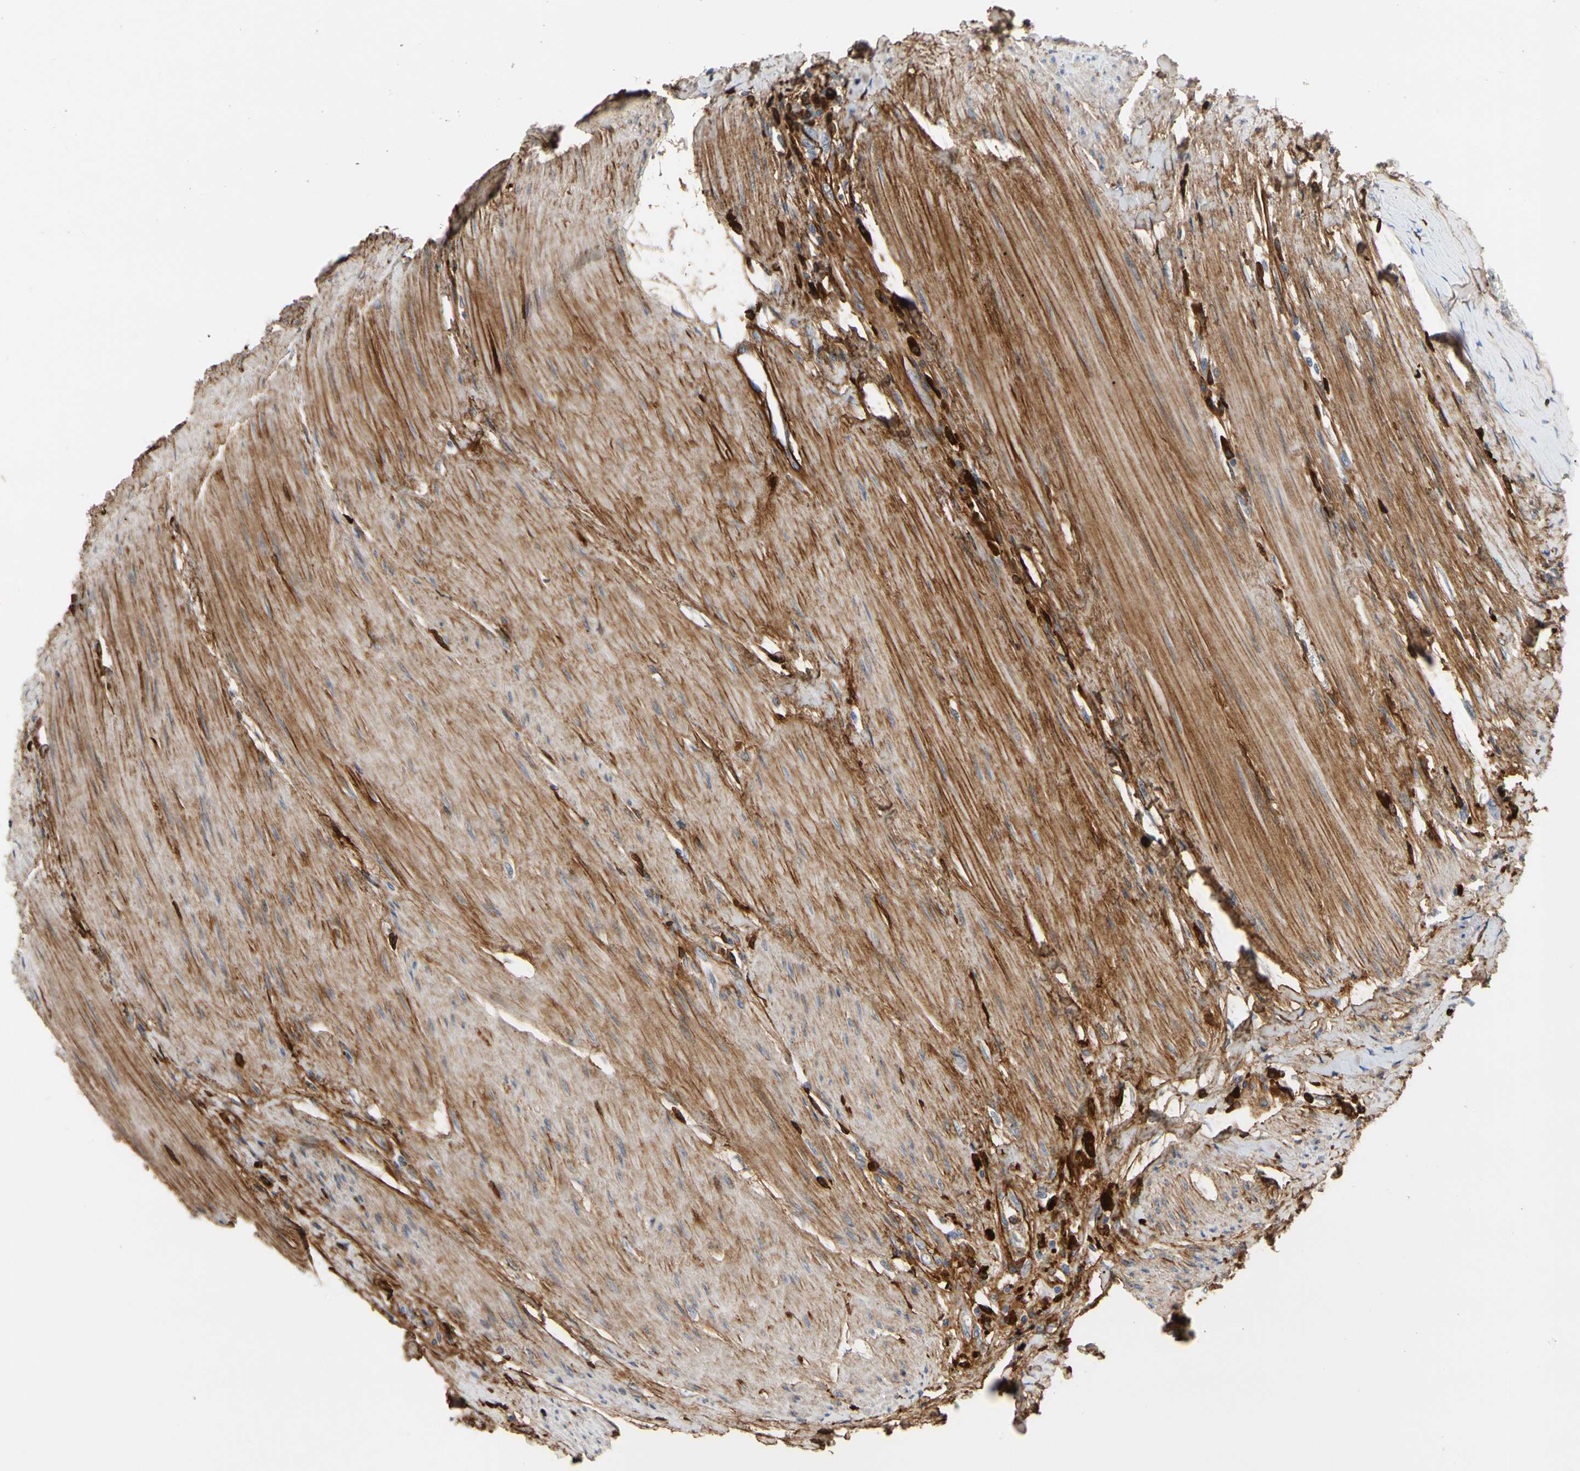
{"staining": {"intensity": "negative", "quantity": "none", "location": "none"}, "tissue": "colorectal cancer", "cell_type": "Tumor cells", "image_type": "cancer", "snomed": [{"axis": "morphology", "description": "Adenocarcinoma, NOS"}, {"axis": "topography", "description": "Rectum"}], "caption": "Immunohistochemistry of adenocarcinoma (colorectal) reveals no staining in tumor cells.", "gene": "FGB", "patient": {"sex": "male", "age": 63}}